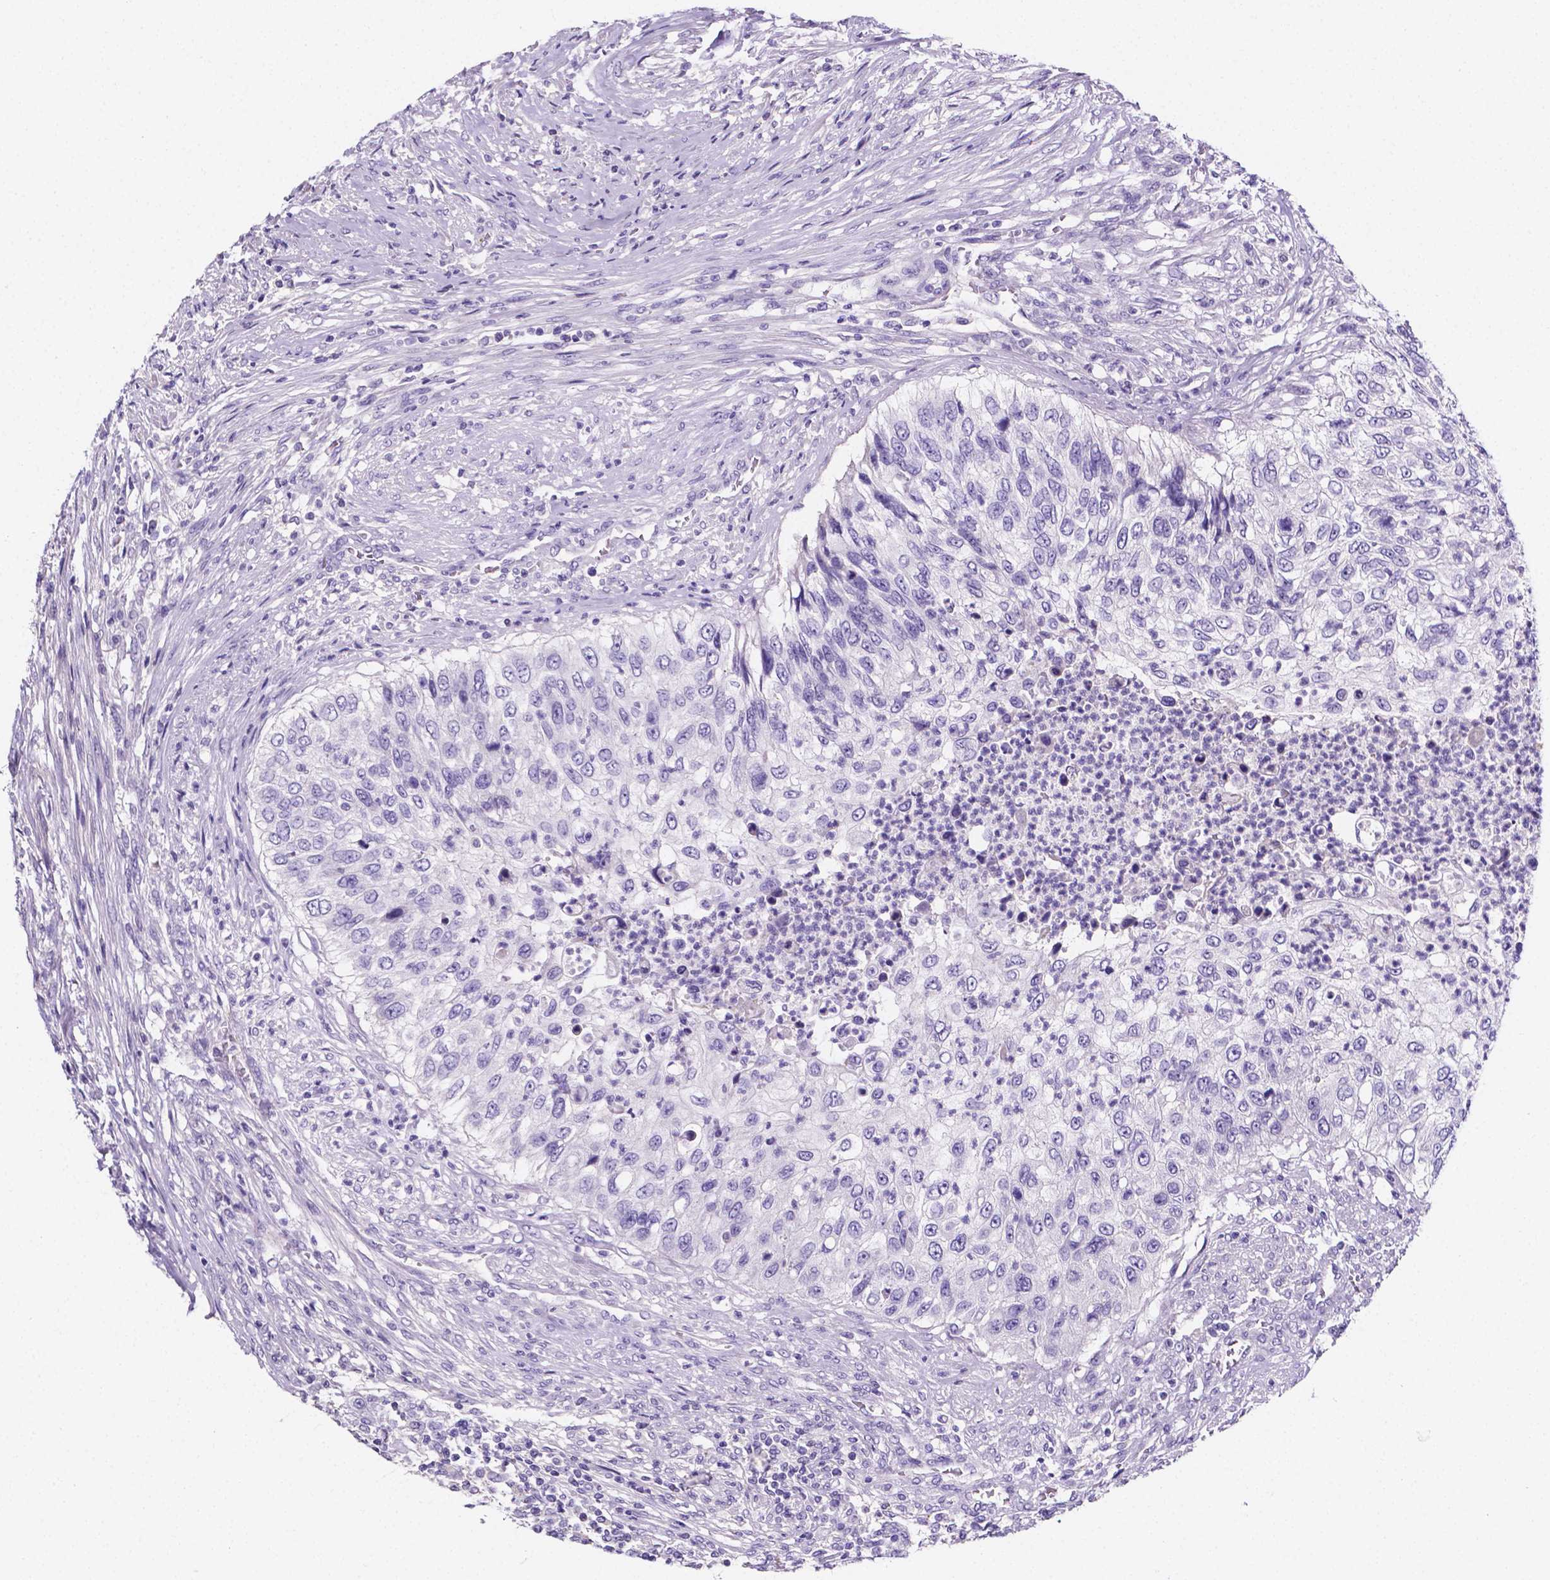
{"staining": {"intensity": "negative", "quantity": "none", "location": "none"}, "tissue": "urothelial cancer", "cell_type": "Tumor cells", "image_type": "cancer", "snomed": [{"axis": "morphology", "description": "Urothelial carcinoma, High grade"}, {"axis": "topography", "description": "Urinary bladder"}], "caption": "Protein analysis of high-grade urothelial carcinoma exhibits no significant staining in tumor cells.", "gene": "NRGN", "patient": {"sex": "female", "age": 60}}